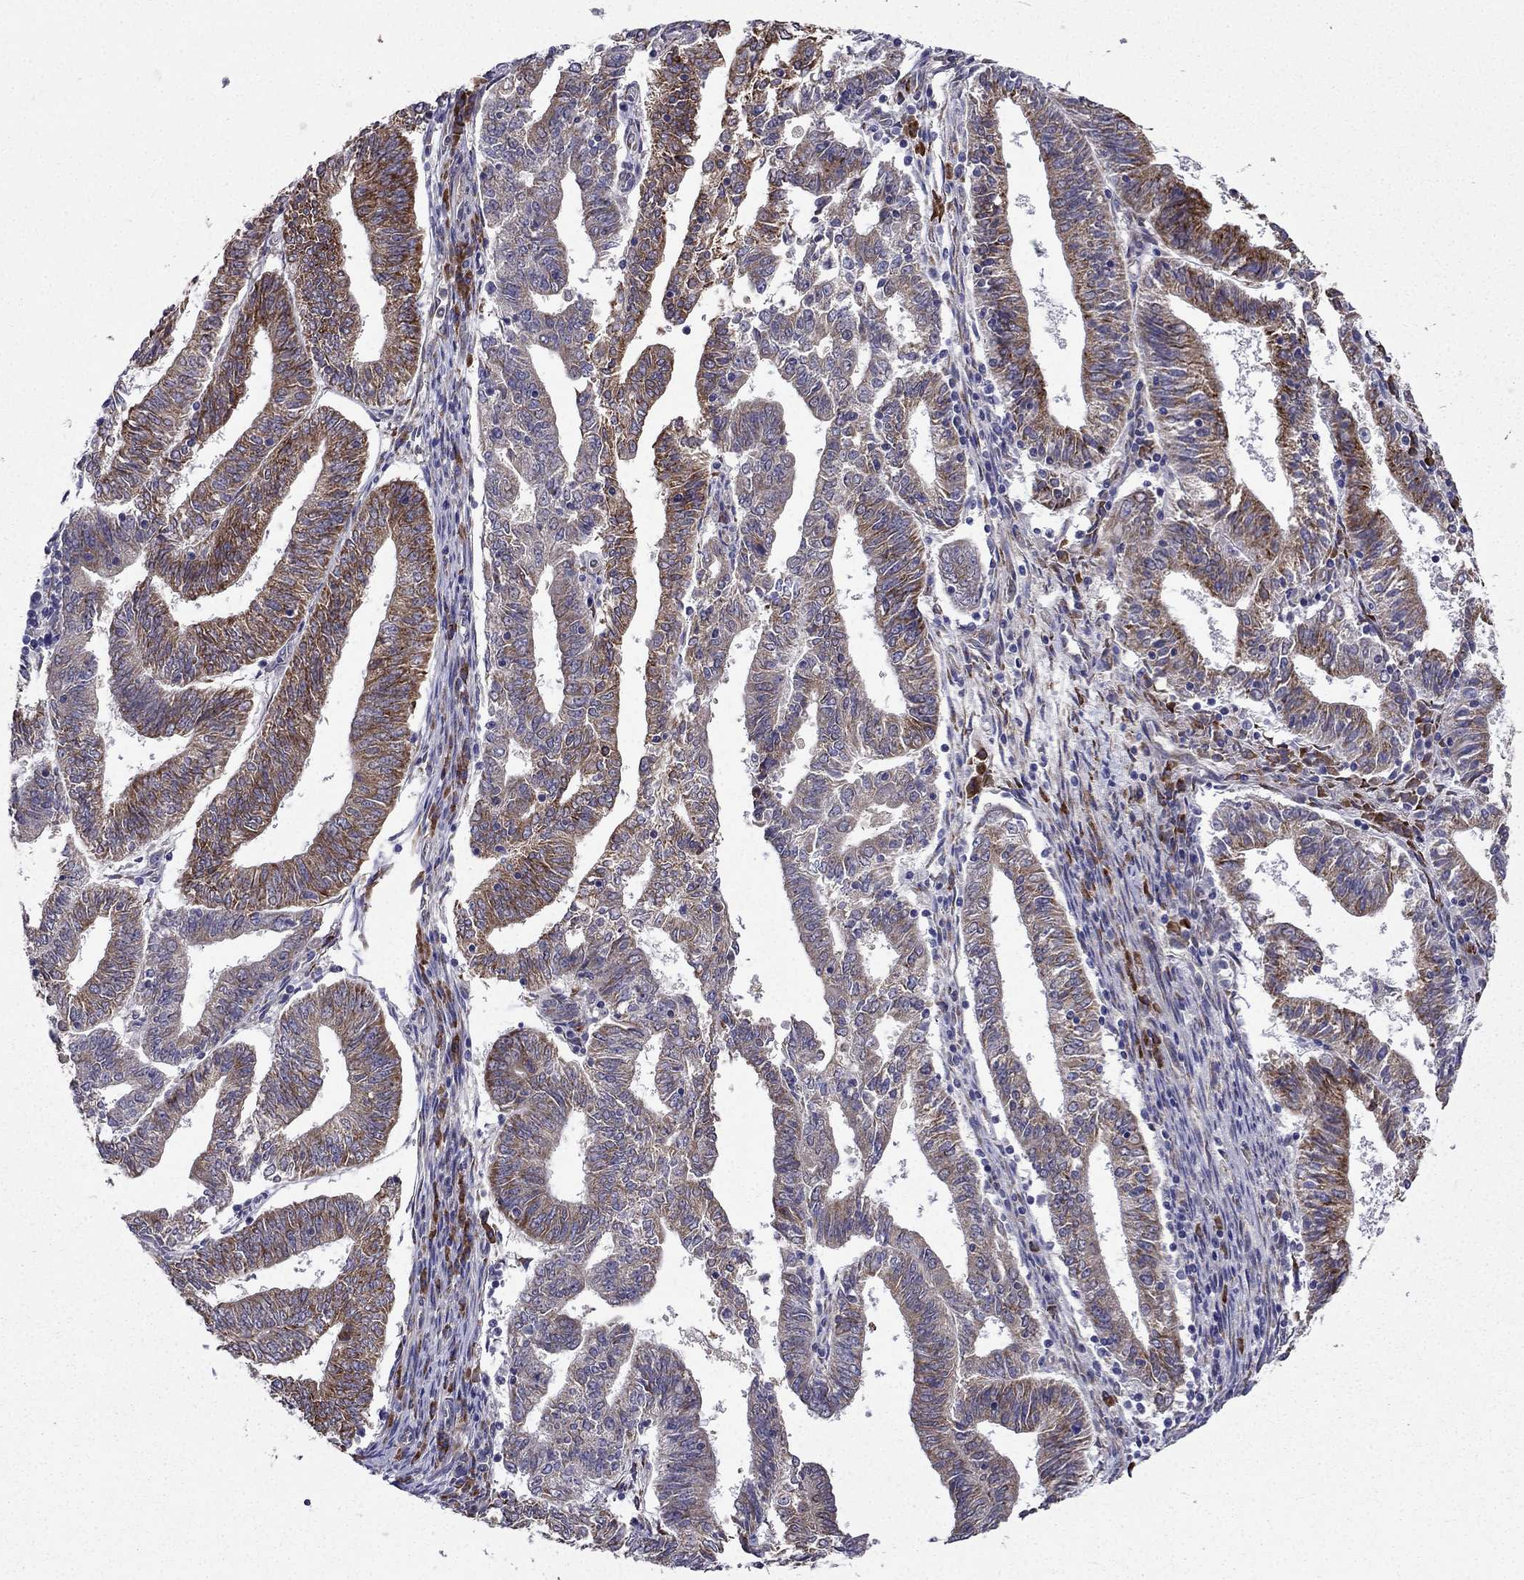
{"staining": {"intensity": "moderate", "quantity": "<25%", "location": "cytoplasmic/membranous"}, "tissue": "endometrial cancer", "cell_type": "Tumor cells", "image_type": "cancer", "snomed": [{"axis": "morphology", "description": "Adenocarcinoma, NOS"}, {"axis": "topography", "description": "Endometrium"}], "caption": "Protein staining displays moderate cytoplasmic/membranous staining in about <25% of tumor cells in adenocarcinoma (endometrial).", "gene": "ARHGEF28", "patient": {"sex": "female", "age": 82}}